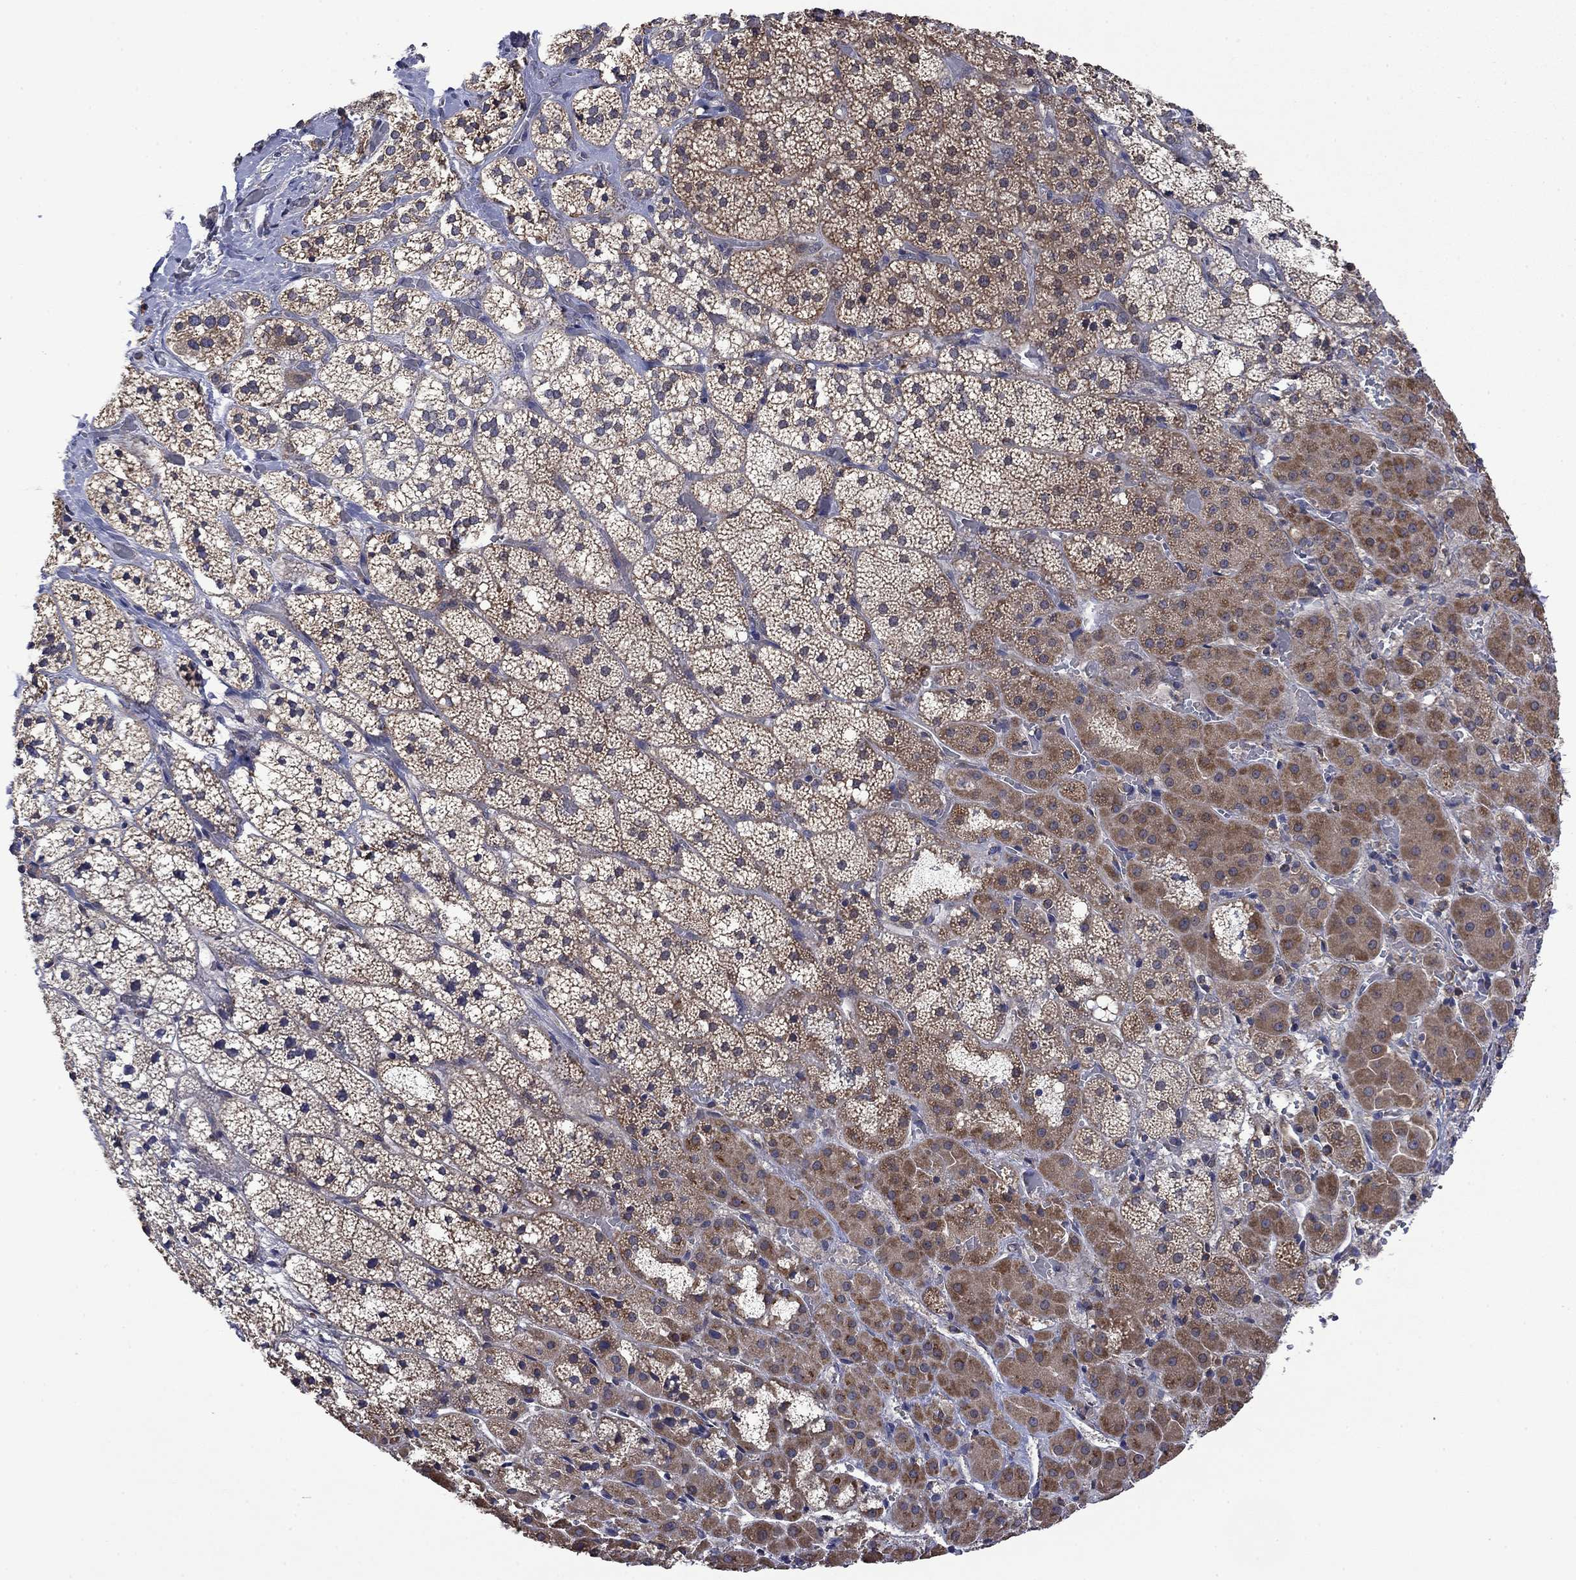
{"staining": {"intensity": "moderate", "quantity": ">75%", "location": "cytoplasmic/membranous"}, "tissue": "adrenal gland", "cell_type": "Glandular cells", "image_type": "normal", "snomed": [{"axis": "morphology", "description": "Normal tissue, NOS"}, {"axis": "topography", "description": "Adrenal gland"}], "caption": "Protein staining displays moderate cytoplasmic/membranous expression in approximately >75% of glandular cells in benign adrenal gland. The protein of interest is shown in brown color, while the nuclei are stained blue.", "gene": "FURIN", "patient": {"sex": "male", "age": 53}}